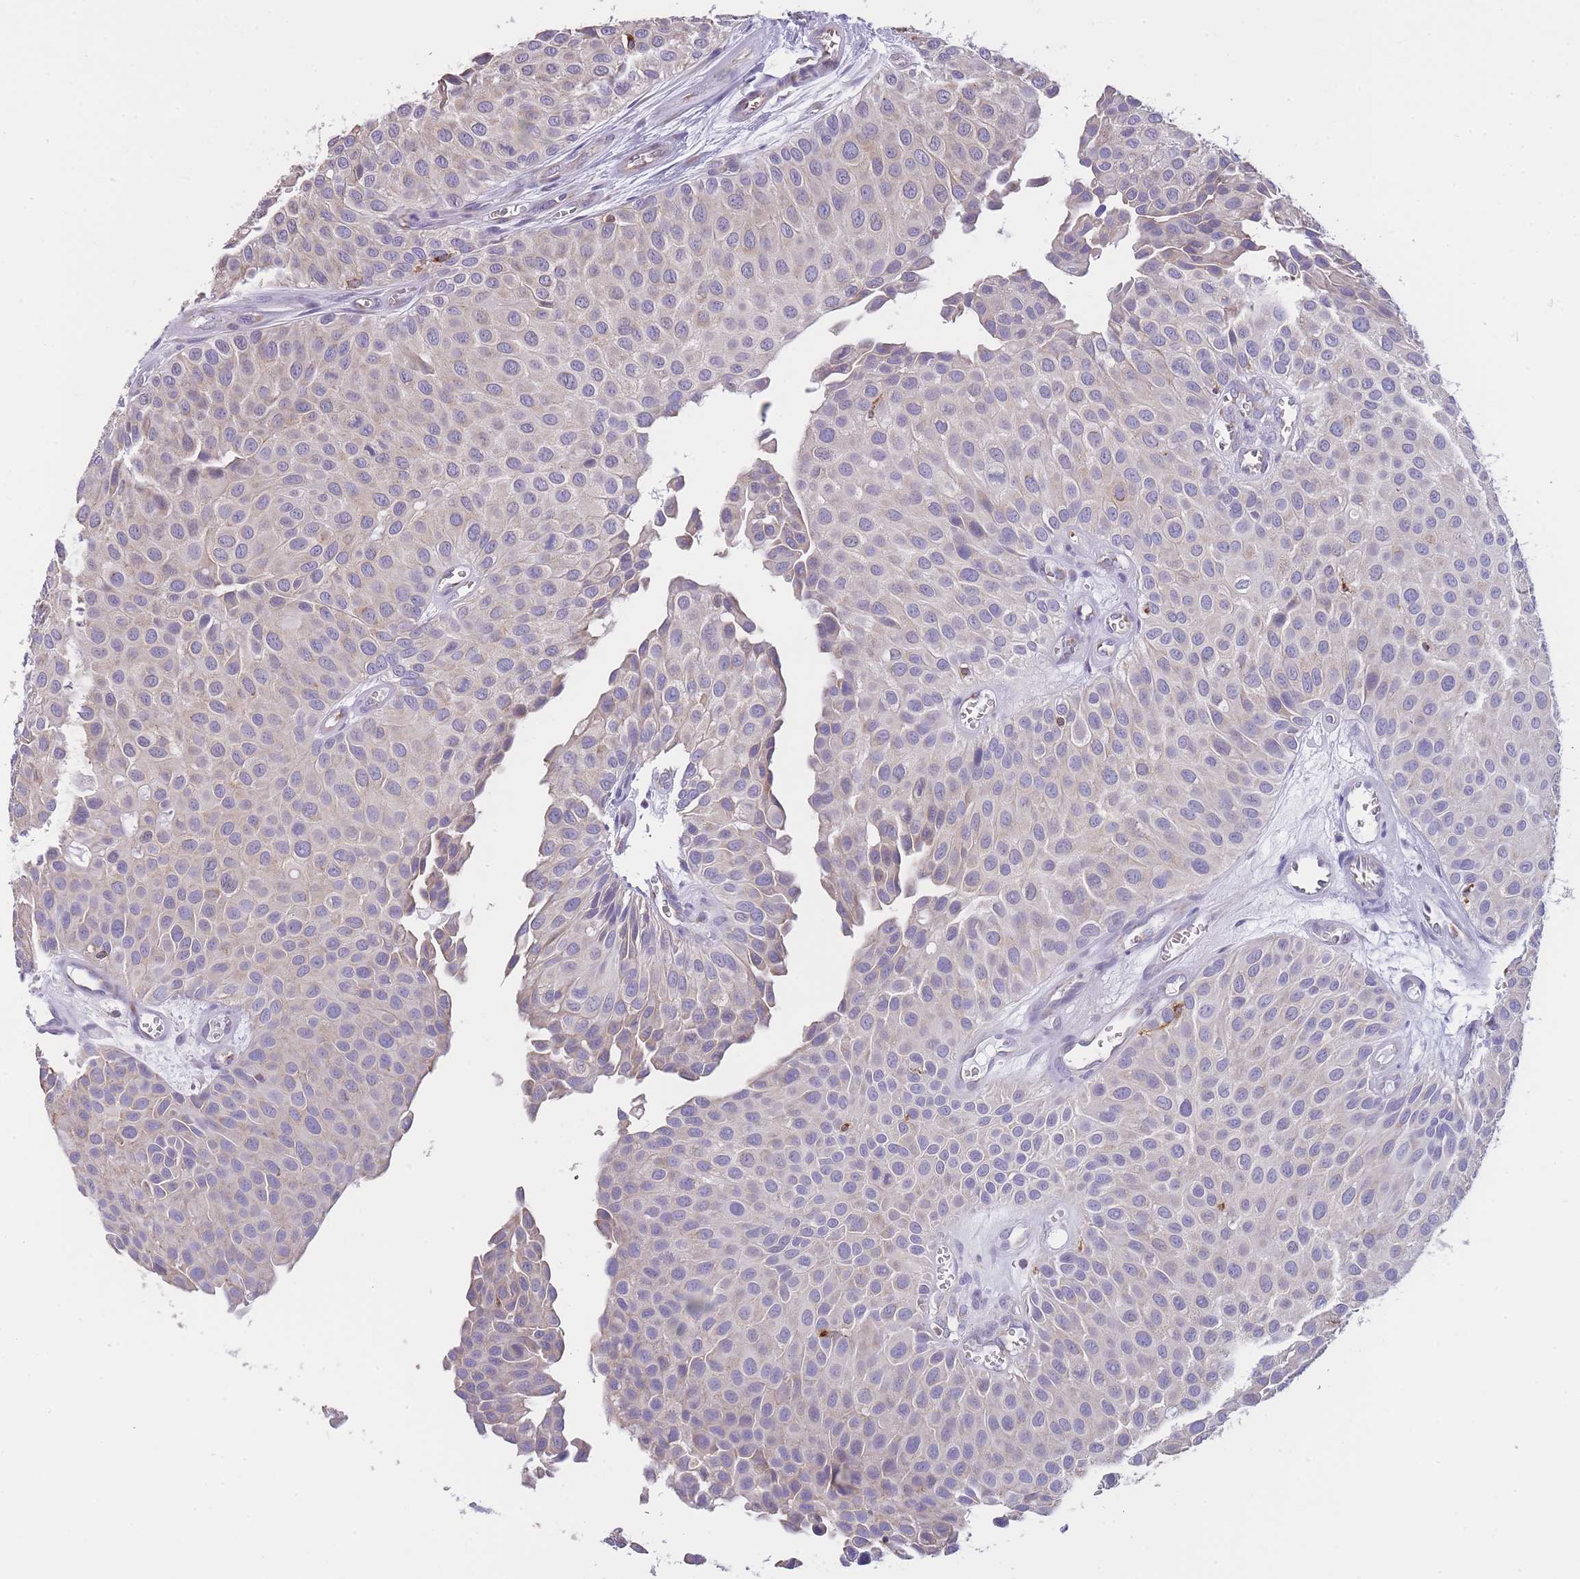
{"staining": {"intensity": "negative", "quantity": "none", "location": "none"}, "tissue": "urothelial cancer", "cell_type": "Tumor cells", "image_type": "cancer", "snomed": [{"axis": "morphology", "description": "Urothelial carcinoma, Low grade"}, {"axis": "topography", "description": "Urinary bladder"}], "caption": "The image reveals no staining of tumor cells in urothelial cancer.", "gene": "ZNF662", "patient": {"sex": "male", "age": 88}}